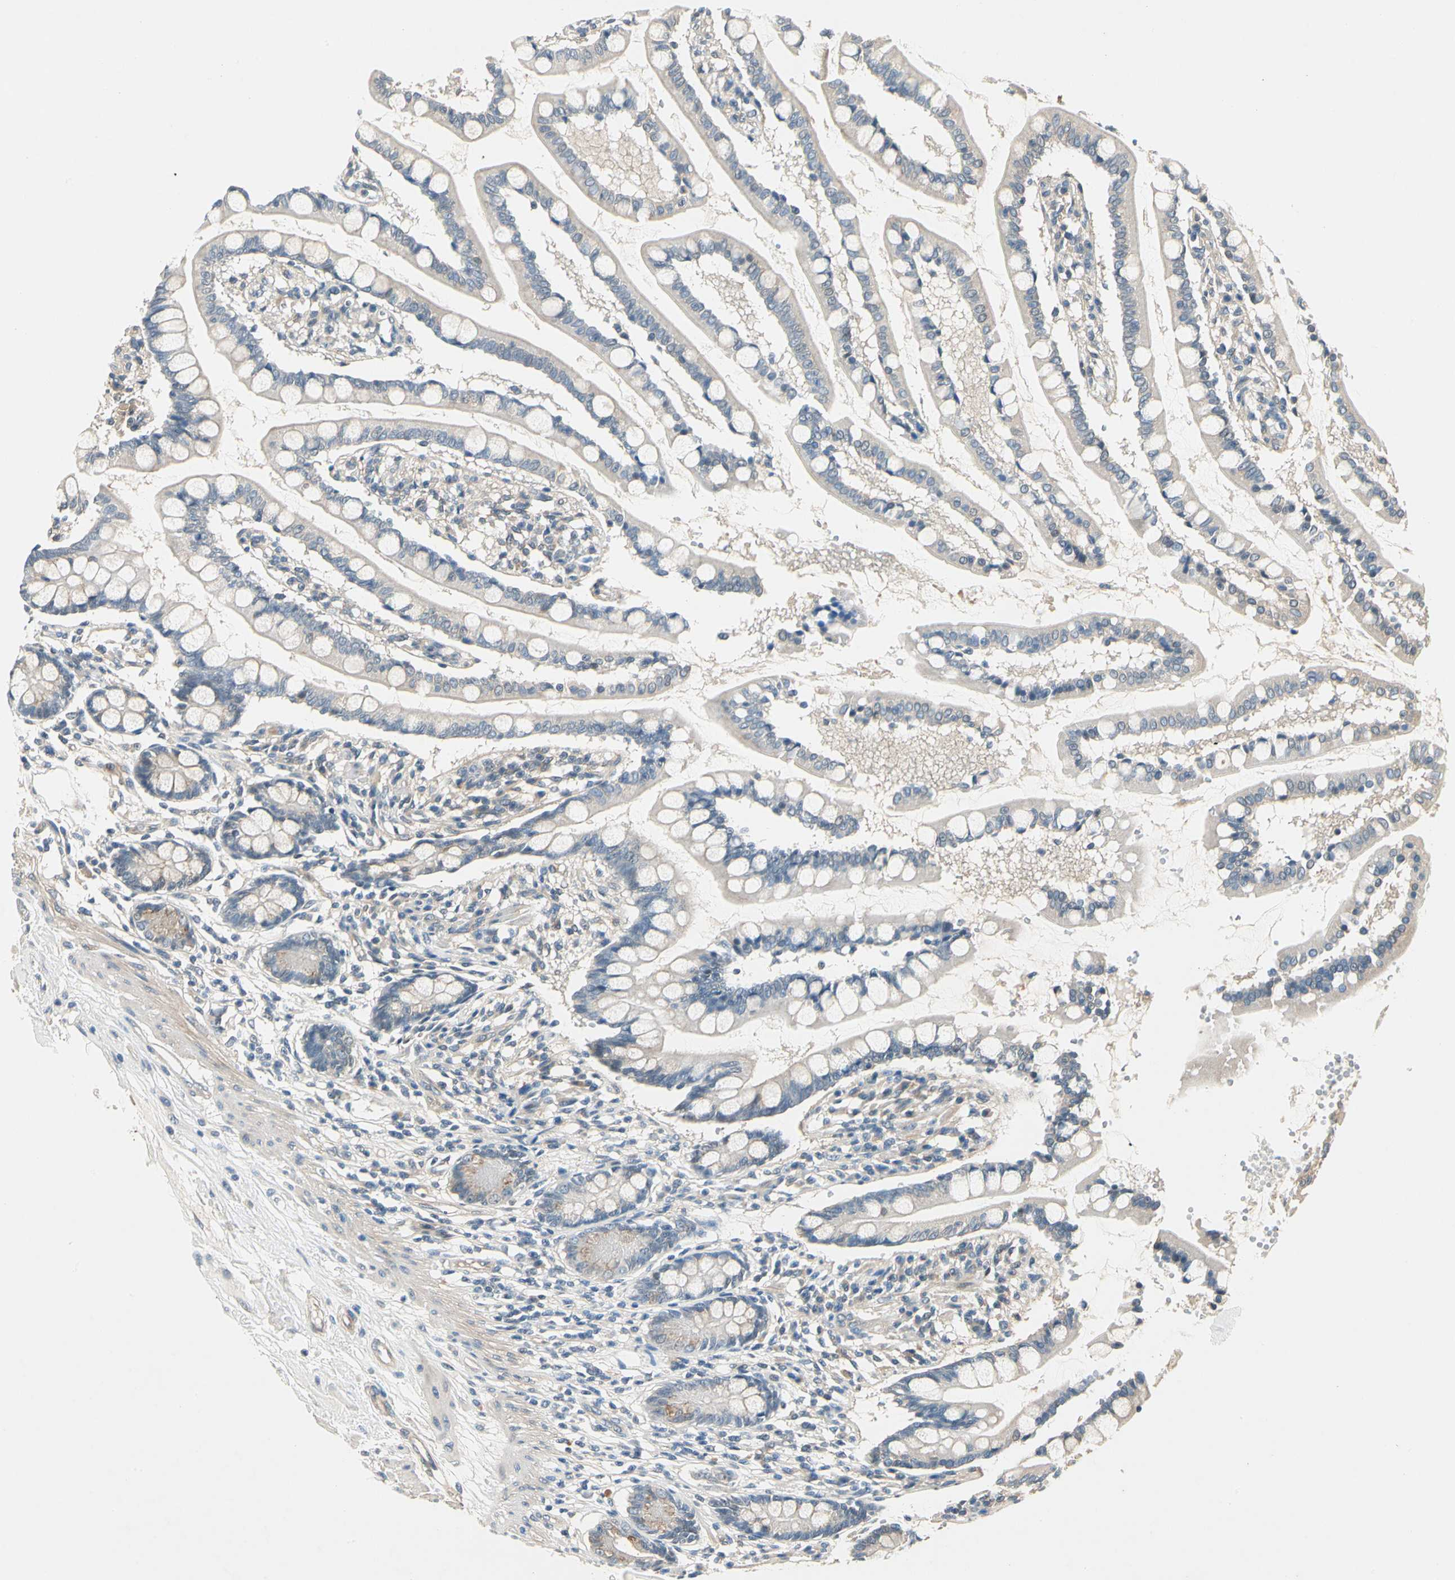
{"staining": {"intensity": "moderate", "quantity": "25%-75%", "location": "cytoplasmic/membranous"}, "tissue": "small intestine", "cell_type": "Glandular cells", "image_type": "normal", "snomed": [{"axis": "morphology", "description": "Normal tissue, NOS"}, {"axis": "topography", "description": "Small intestine"}], "caption": "DAB (3,3'-diaminobenzidine) immunohistochemical staining of unremarkable human small intestine demonstrates moderate cytoplasmic/membranous protein staining in about 25%-75% of glandular cells. (brown staining indicates protein expression, while blue staining denotes nuclei).", "gene": "ROCK2", "patient": {"sex": "female", "age": 51}}